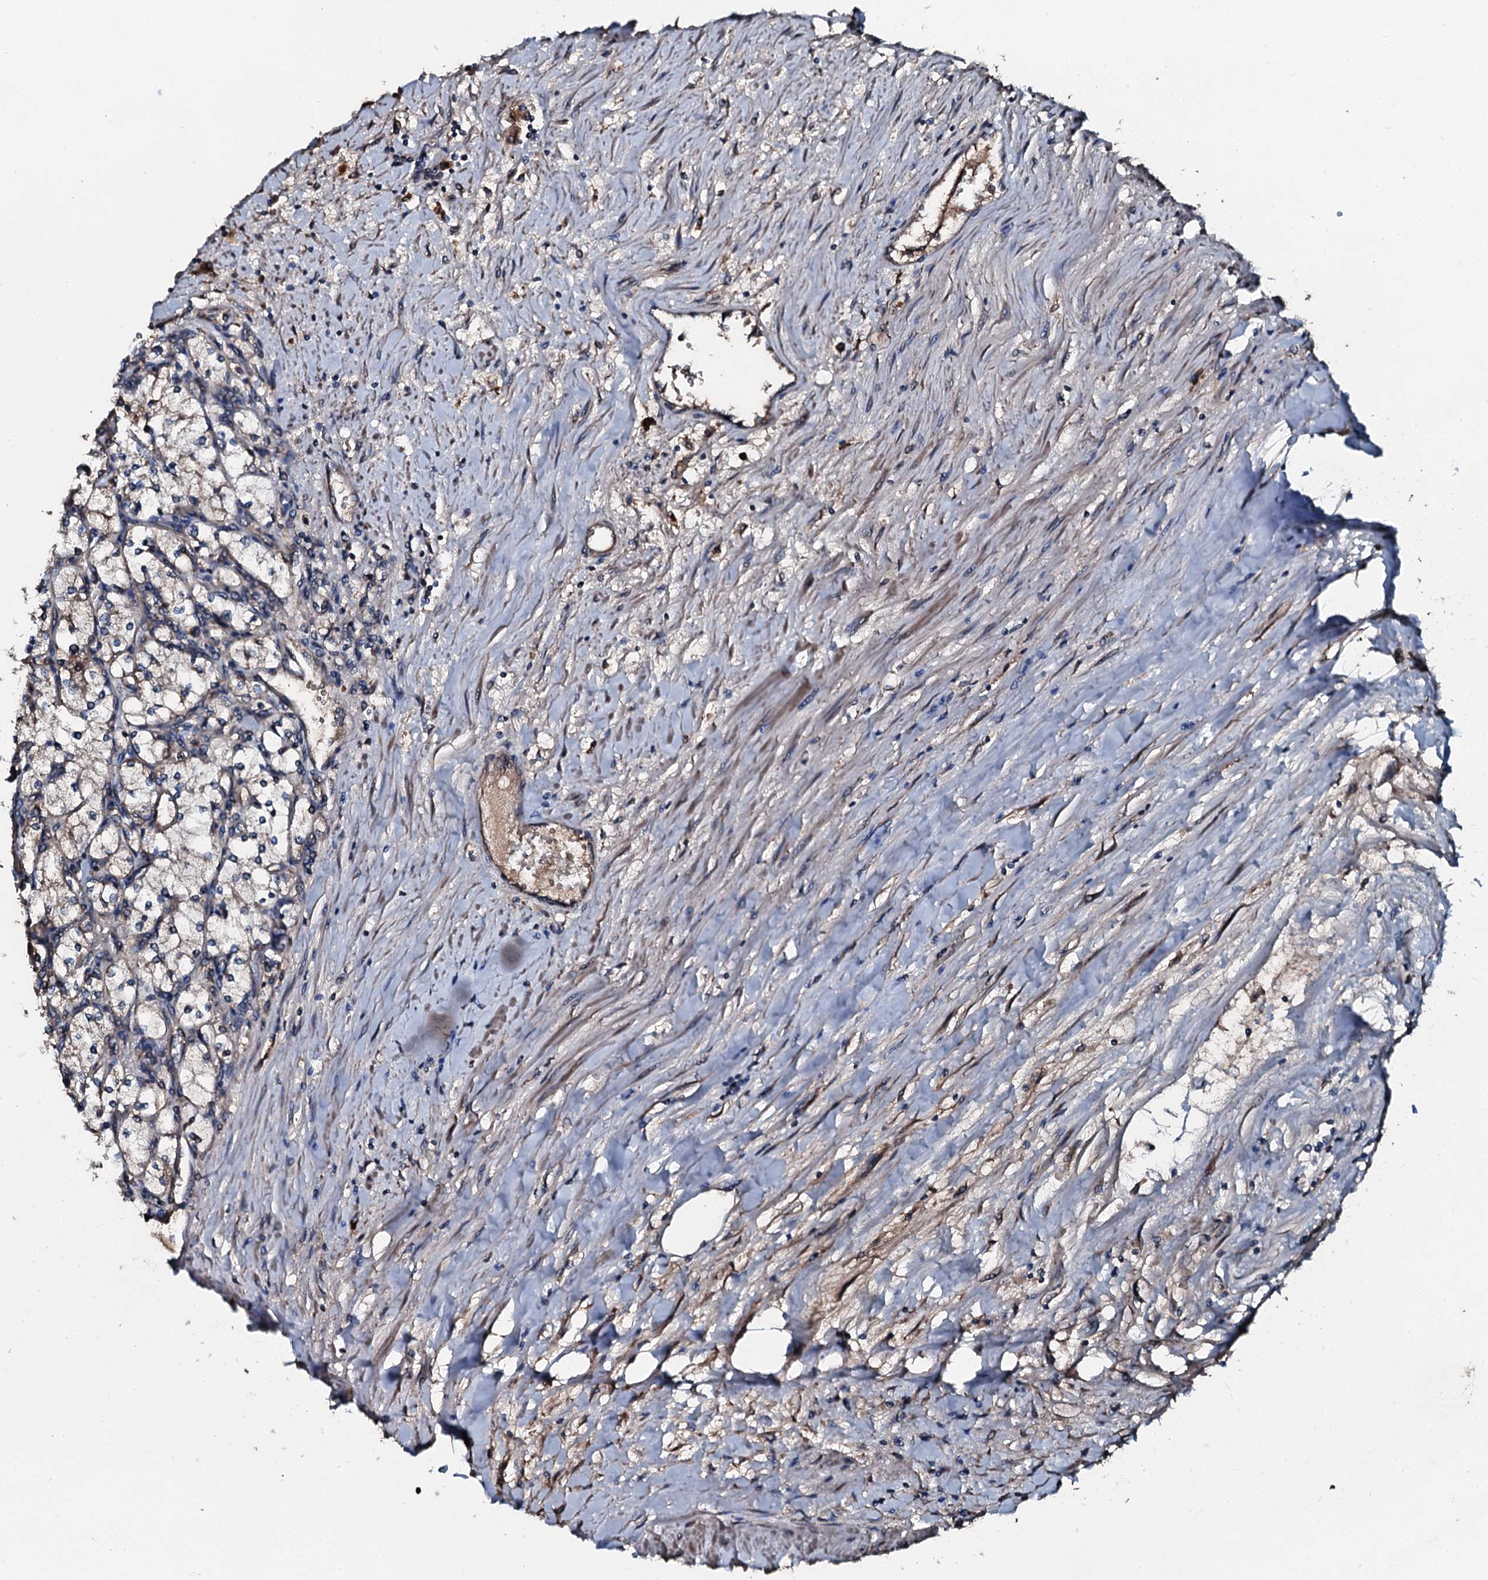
{"staining": {"intensity": "weak", "quantity": "25%-75%", "location": "cytoplasmic/membranous"}, "tissue": "renal cancer", "cell_type": "Tumor cells", "image_type": "cancer", "snomed": [{"axis": "morphology", "description": "Adenocarcinoma, NOS"}, {"axis": "topography", "description": "Kidney"}], "caption": "Human renal adenocarcinoma stained for a protein (brown) demonstrates weak cytoplasmic/membranous positive expression in about 25%-75% of tumor cells.", "gene": "ACSS3", "patient": {"sex": "male", "age": 80}}